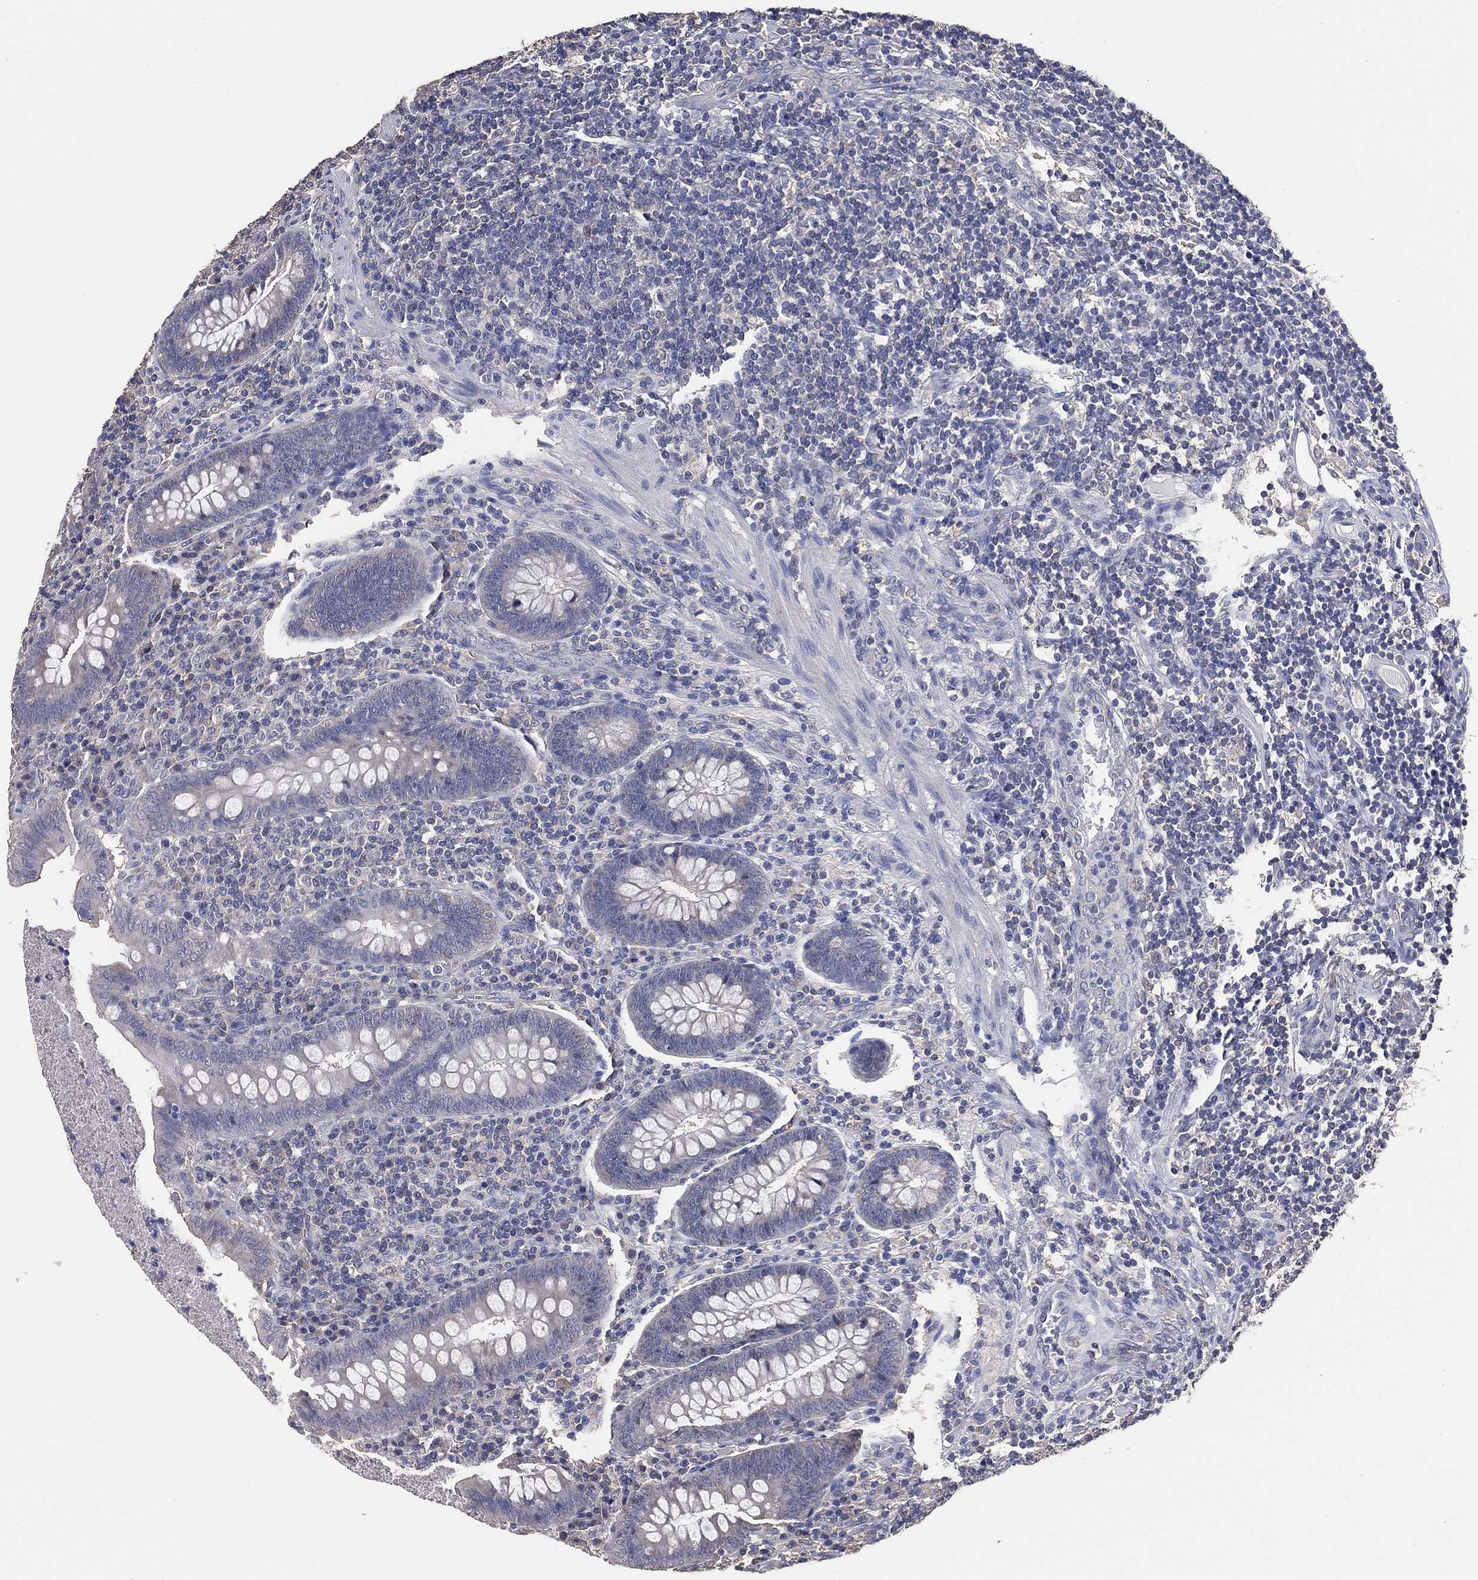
{"staining": {"intensity": "negative", "quantity": "none", "location": "none"}, "tissue": "appendix", "cell_type": "Glandular cells", "image_type": "normal", "snomed": [{"axis": "morphology", "description": "Normal tissue, NOS"}, {"axis": "topography", "description": "Appendix"}], "caption": "The micrograph shows no staining of glandular cells in unremarkable appendix.", "gene": "KLK5", "patient": {"sex": "male", "age": 47}}